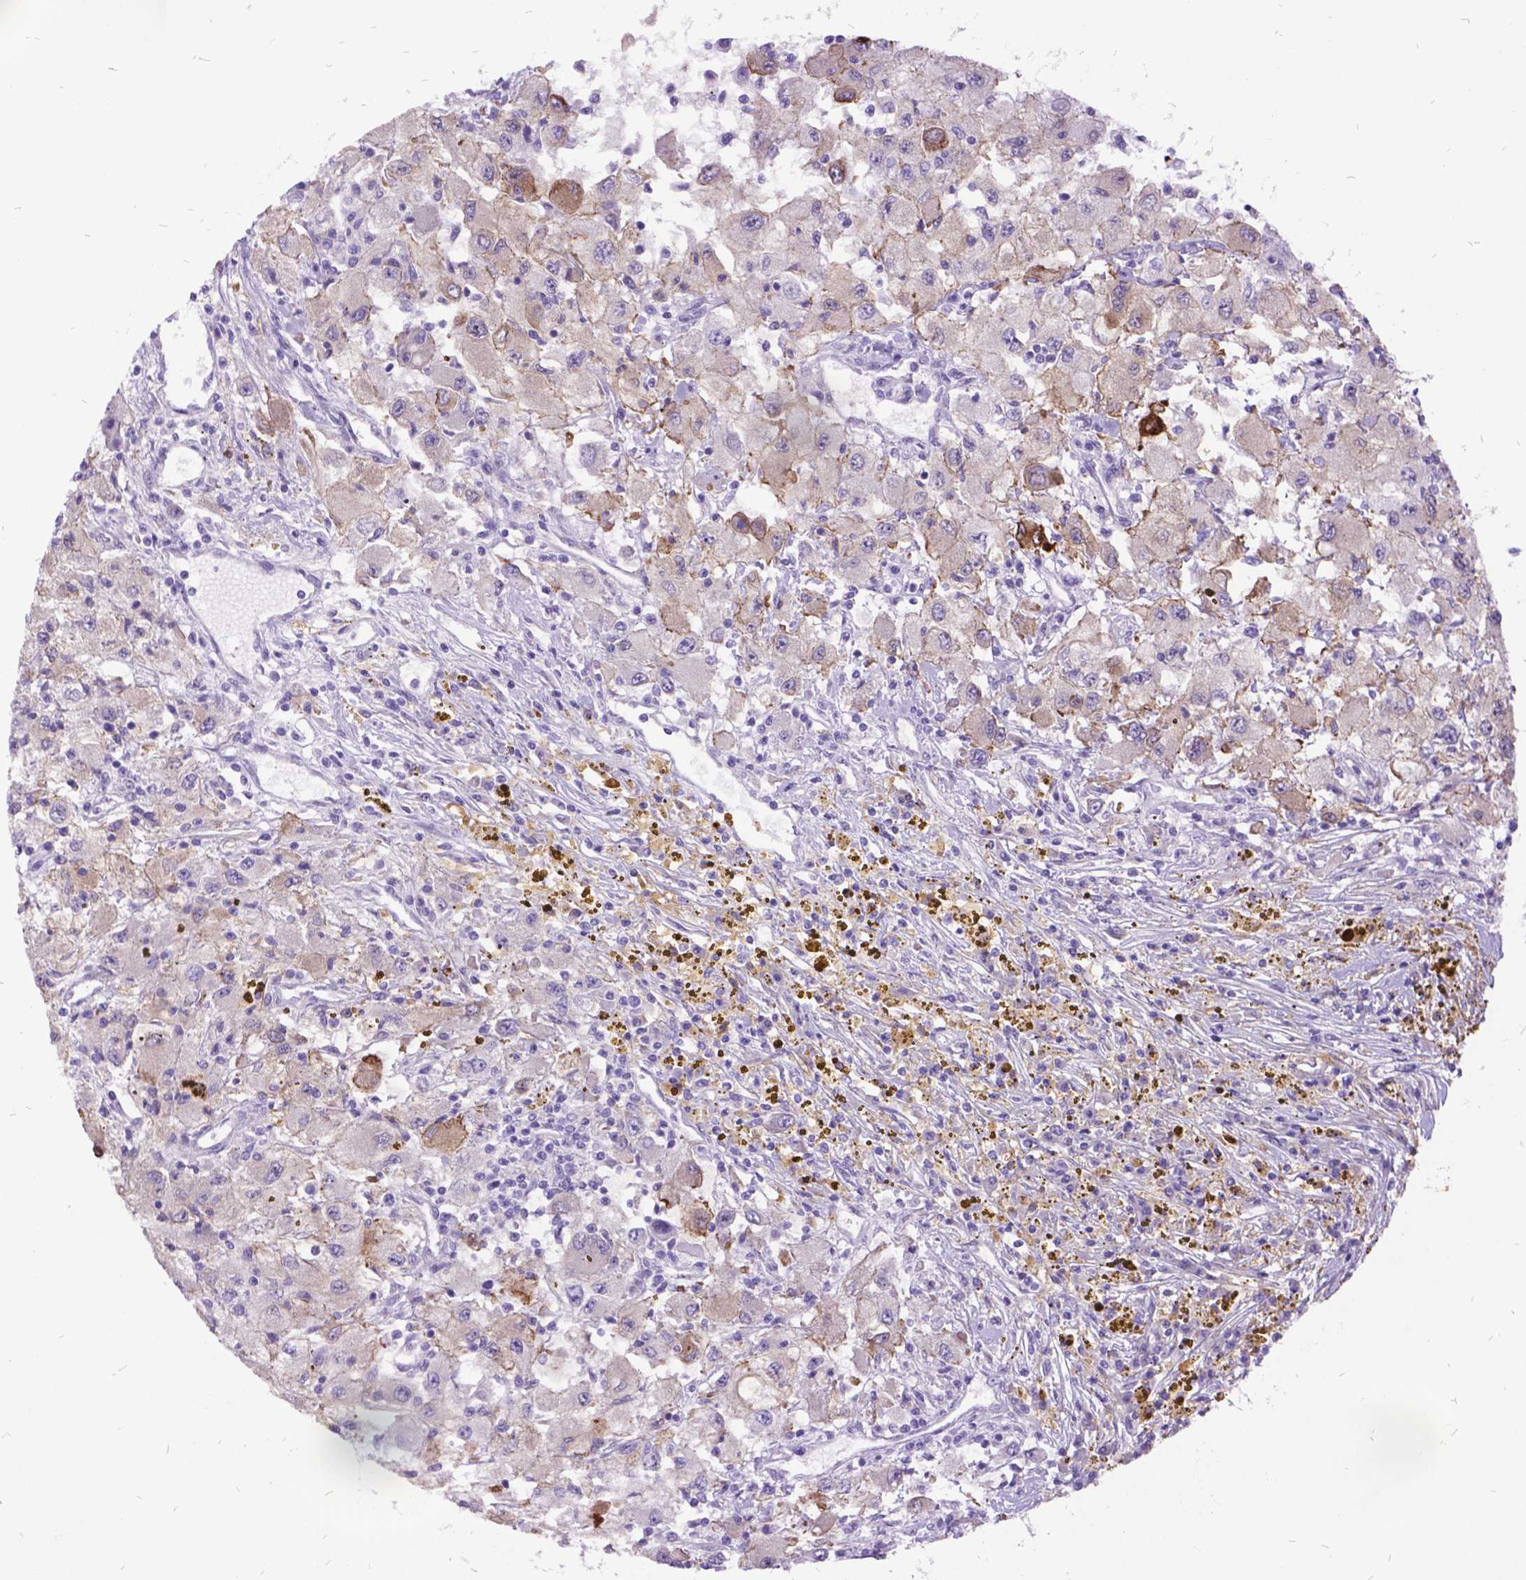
{"staining": {"intensity": "negative", "quantity": "none", "location": "none"}, "tissue": "renal cancer", "cell_type": "Tumor cells", "image_type": "cancer", "snomed": [{"axis": "morphology", "description": "Adenocarcinoma, NOS"}, {"axis": "topography", "description": "Kidney"}], "caption": "A micrograph of renal cancer (adenocarcinoma) stained for a protein demonstrates no brown staining in tumor cells. (DAB (3,3'-diaminobenzidine) immunohistochemistry (IHC) with hematoxylin counter stain).", "gene": "GRB7", "patient": {"sex": "female", "age": 67}}